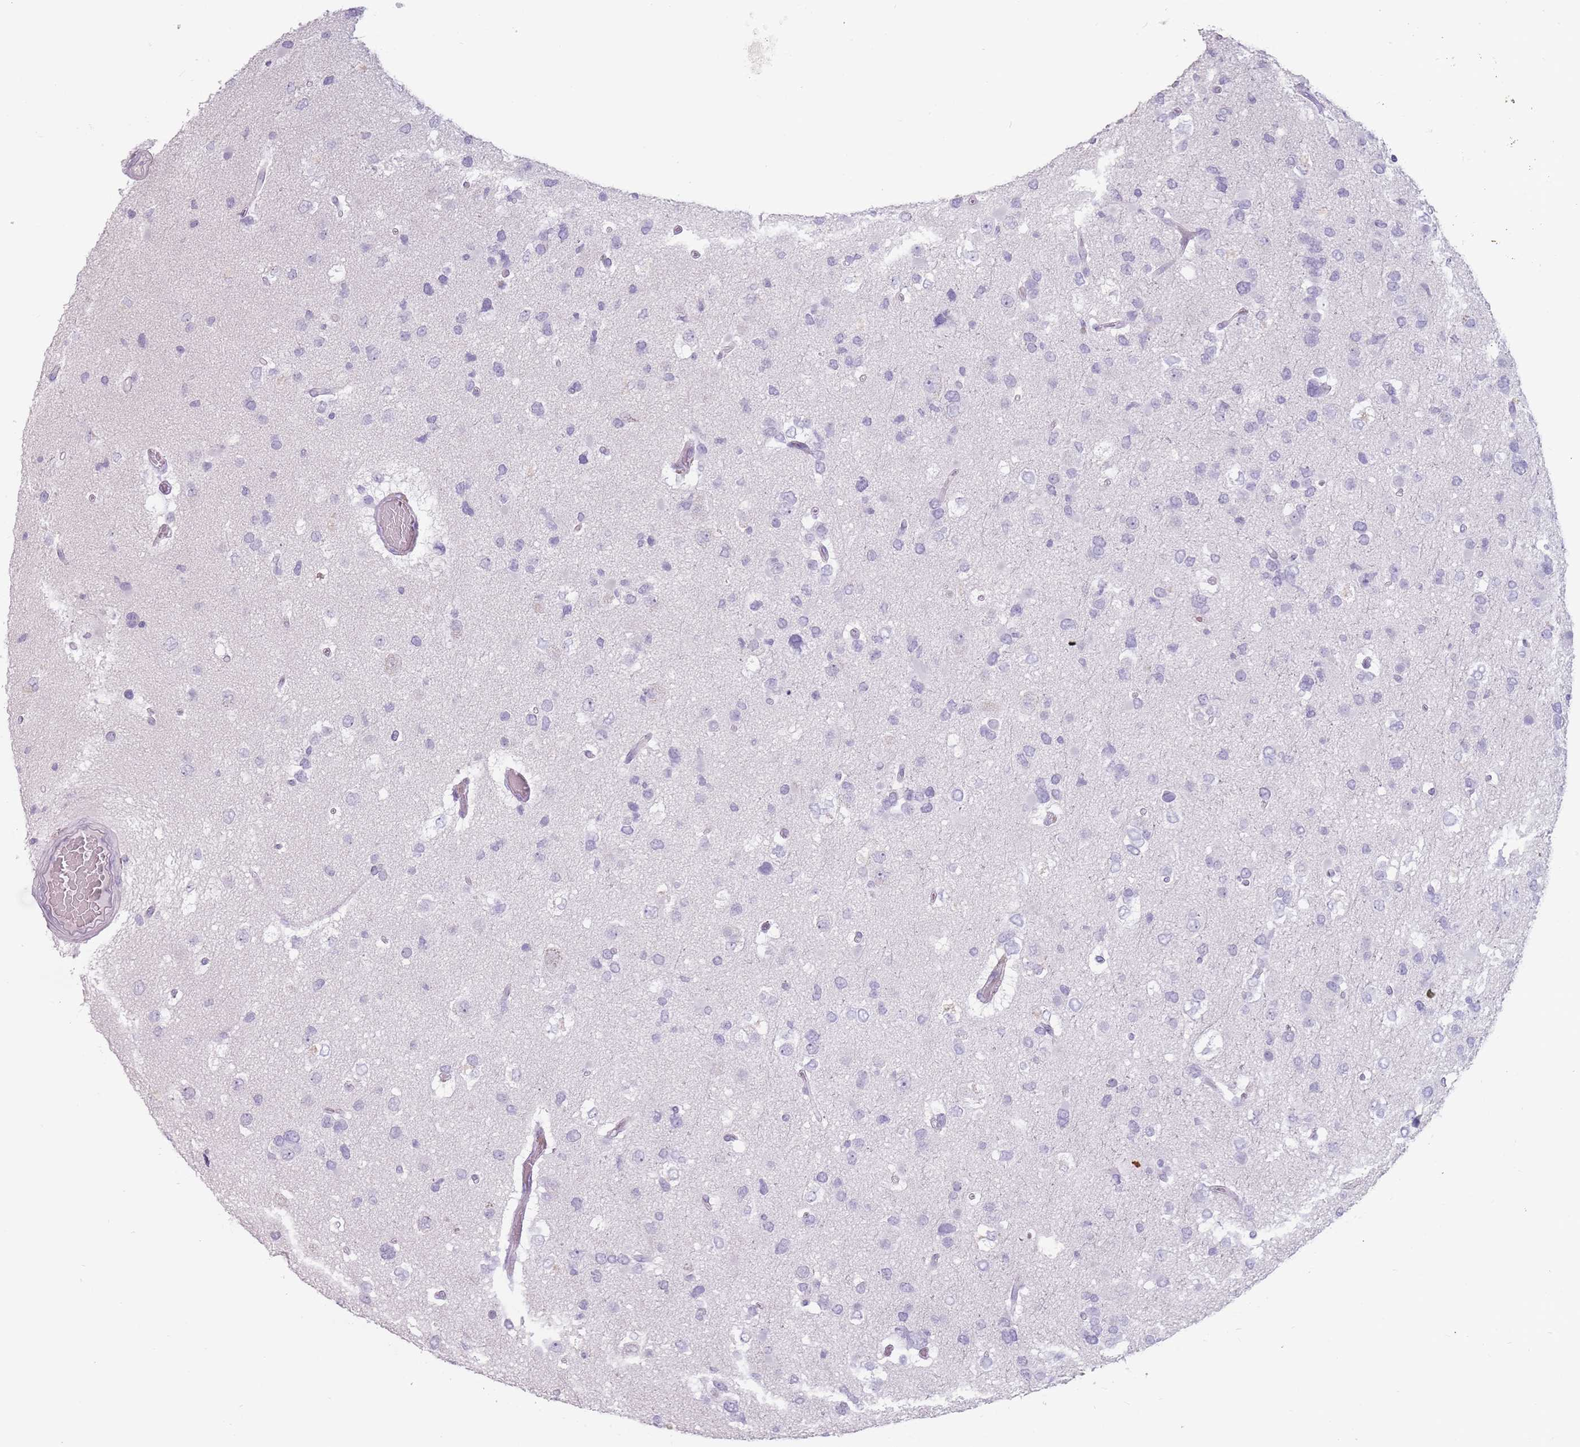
{"staining": {"intensity": "negative", "quantity": "none", "location": "none"}, "tissue": "glioma", "cell_type": "Tumor cells", "image_type": "cancer", "snomed": [{"axis": "morphology", "description": "Glioma, malignant, High grade"}, {"axis": "topography", "description": "Brain"}], "caption": "The immunohistochemistry micrograph has no significant expression in tumor cells of glioma tissue. (IHC, brightfield microscopy, high magnification).", "gene": "ZNF584", "patient": {"sex": "male", "age": 53}}